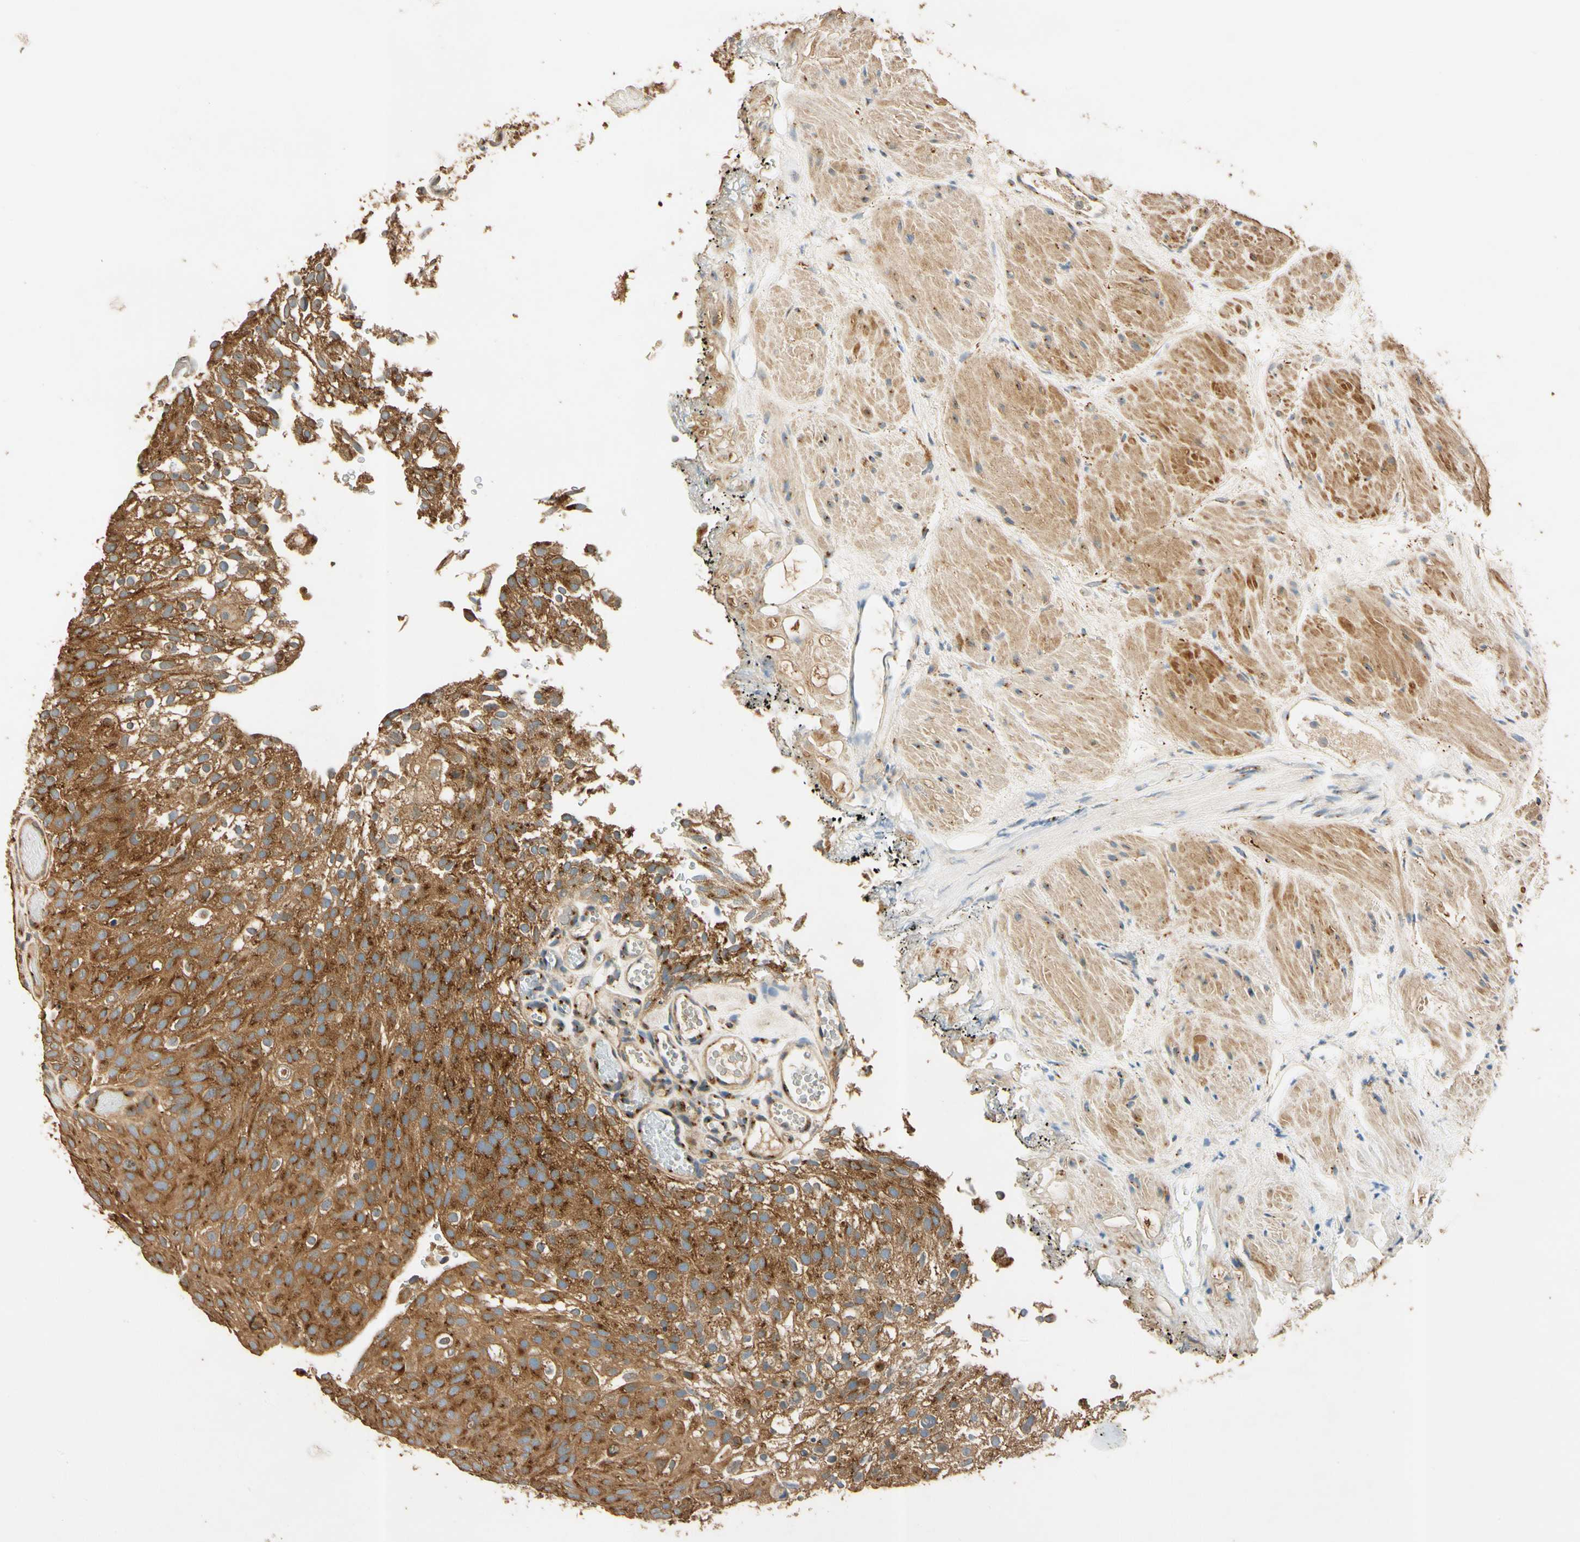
{"staining": {"intensity": "strong", "quantity": ">75%", "location": "cytoplasmic/membranous"}, "tissue": "urothelial cancer", "cell_type": "Tumor cells", "image_type": "cancer", "snomed": [{"axis": "morphology", "description": "Urothelial carcinoma, Low grade"}, {"axis": "topography", "description": "Urinary bladder"}], "caption": "This histopathology image displays immunohistochemistry staining of urothelial cancer, with high strong cytoplasmic/membranous positivity in approximately >75% of tumor cells.", "gene": "AKAP9", "patient": {"sex": "male", "age": 78}}